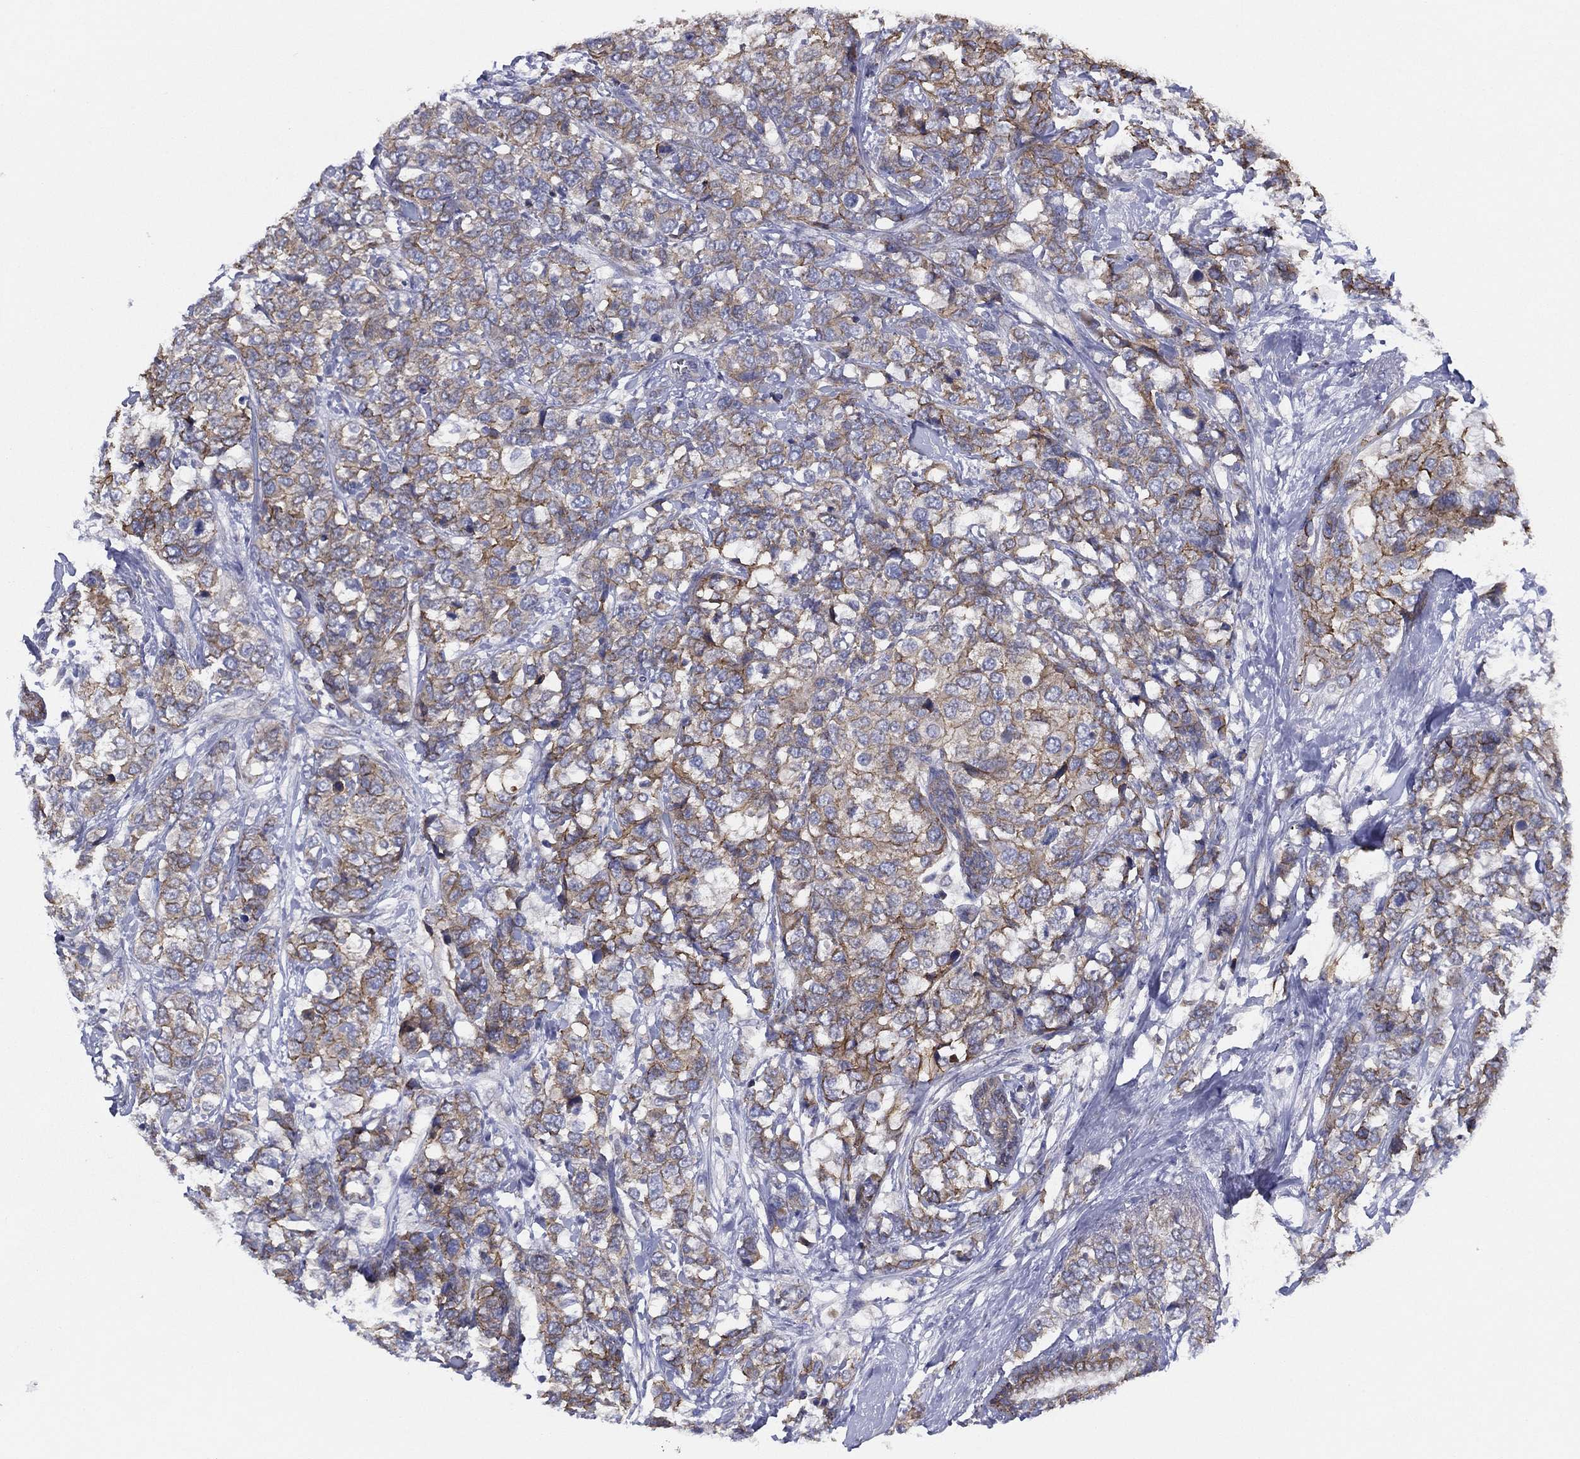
{"staining": {"intensity": "moderate", "quantity": "25%-75%", "location": "cytoplasmic/membranous"}, "tissue": "breast cancer", "cell_type": "Tumor cells", "image_type": "cancer", "snomed": [{"axis": "morphology", "description": "Lobular carcinoma"}, {"axis": "topography", "description": "Breast"}], "caption": "Moderate cytoplasmic/membranous protein expression is seen in approximately 25%-75% of tumor cells in breast cancer.", "gene": "ZNF223", "patient": {"sex": "female", "age": 59}}